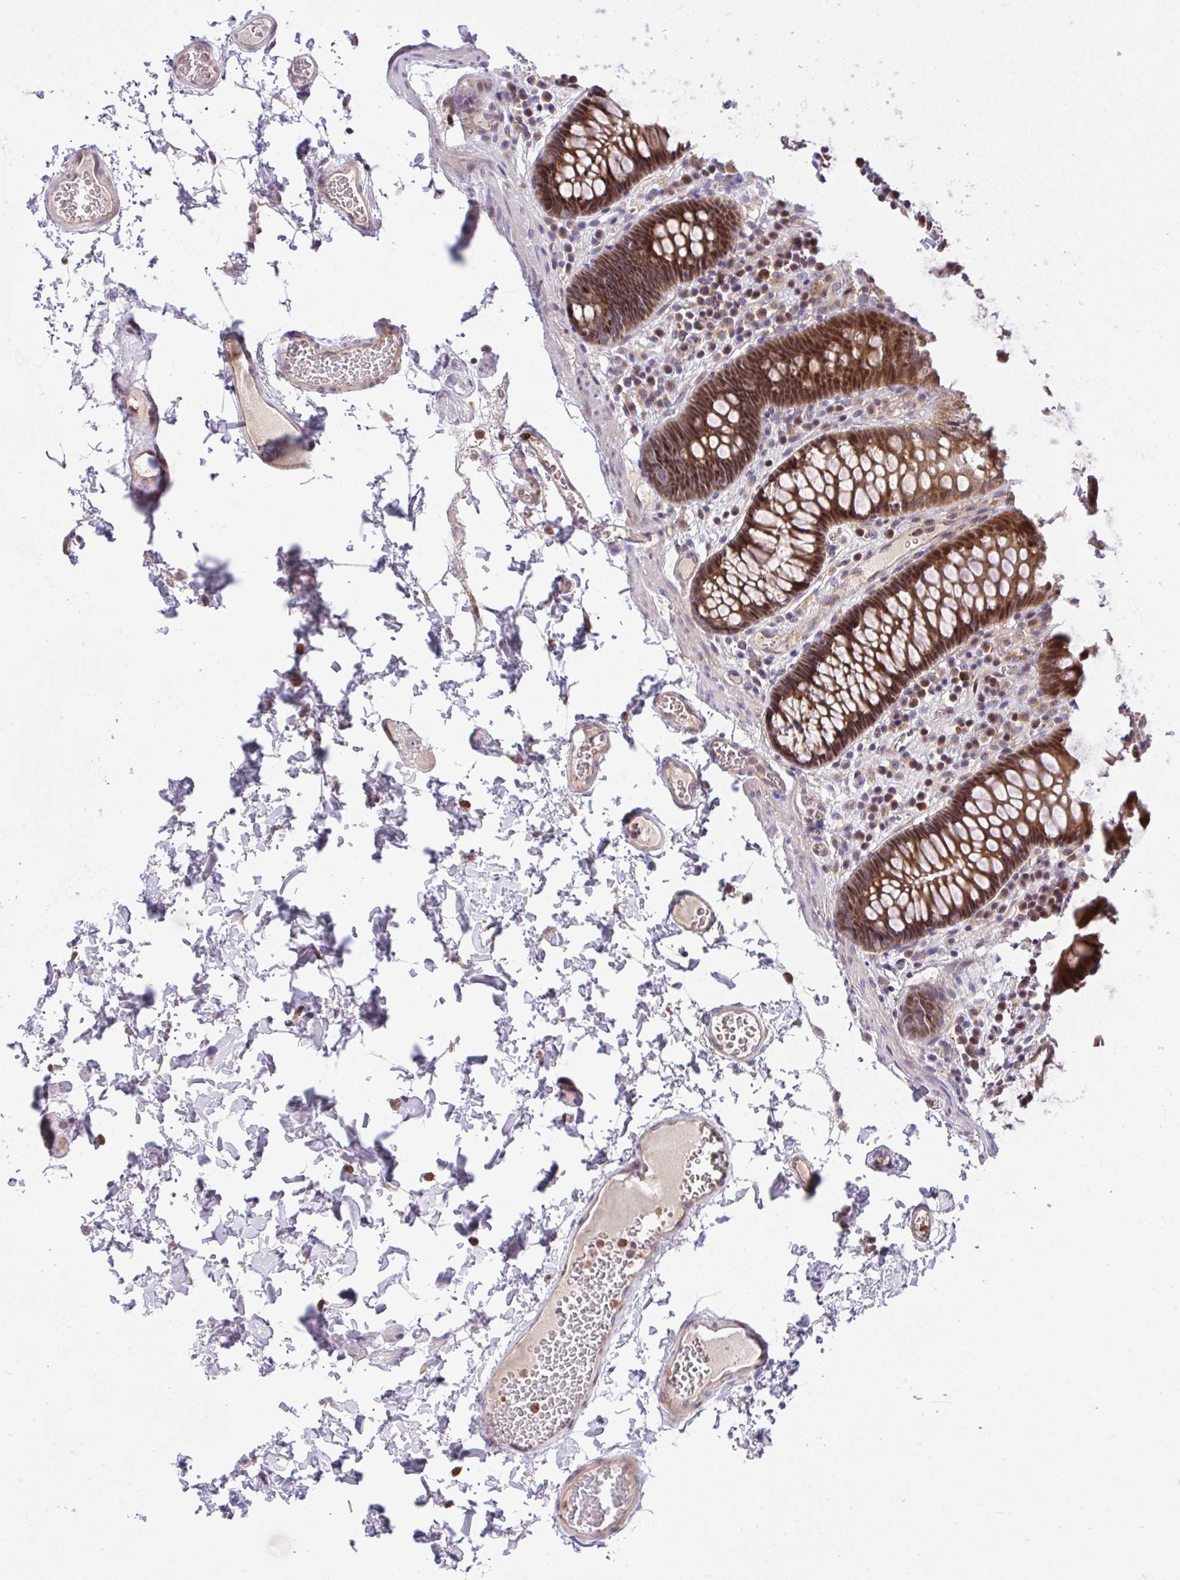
{"staining": {"intensity": "weak", "quantity": ">75%", "location": "cytoplasmic/membranous"}, "tissue": "colon", "cell_type": "Endothelial cells", "image_type": "normal", "snomed": [{"axis": "morphology", "description": "Normal tissue, NOS"}, {"axis": "topography", "description": "Colon"}, {"axis": "topography", "description": "Peripheral nerve tissue"}], "caption": "Human colon stained with a brown dye exhibits weak cytoplasmic/membranous positive positivity in about >75% of endothelial cells.", "gene": "CHIA", "patient": {"sex": "male", "age": 84}}